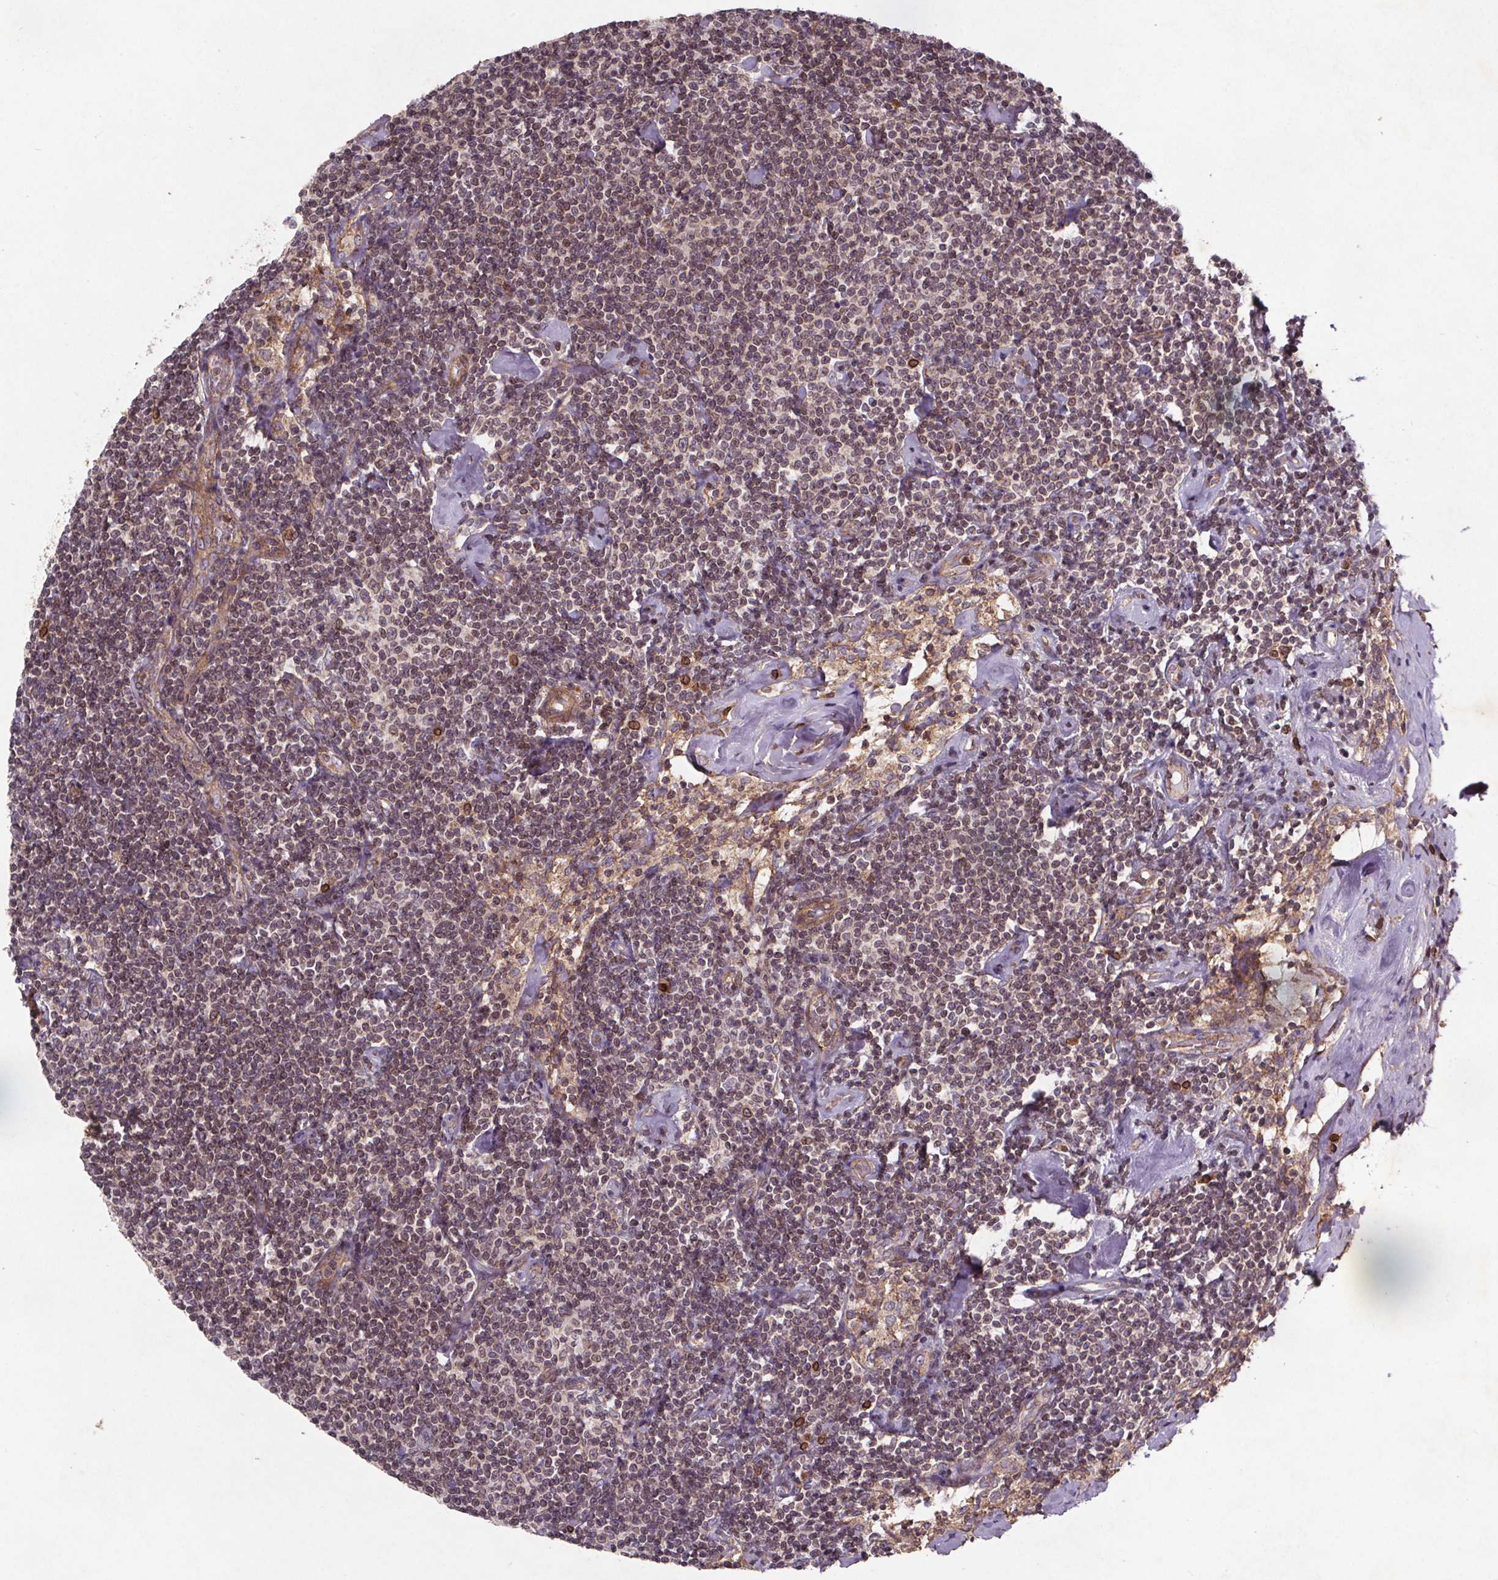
{"staining": {"intensity": "weak", "quantity": ">75%", "location": "cytoplasmic/membranous,nuclear"}, "tissue": "lymphoma", "cell_type": "Tumor cells", "image_type": "cancer", "snomed": [{"axis": "morphology", "description": "Malignant lymphoma, non-Hodgkin's type, Low grade"}, {"axis": "topography", "description": "Lymph node"}], "caption": "Protein expression analysis of malignant lymphoma, non-Hodgkin's type (low-grade) reveals weak cytoplasmic/membranous and nuclear staining in about >75% of tumor cells. (DAB (3,3'-diaminobenzidine) = brown stain, brightfield microscopy at high magnification).", "gene": "STRN3", "patient": {"sex": "male", "age": 81}}